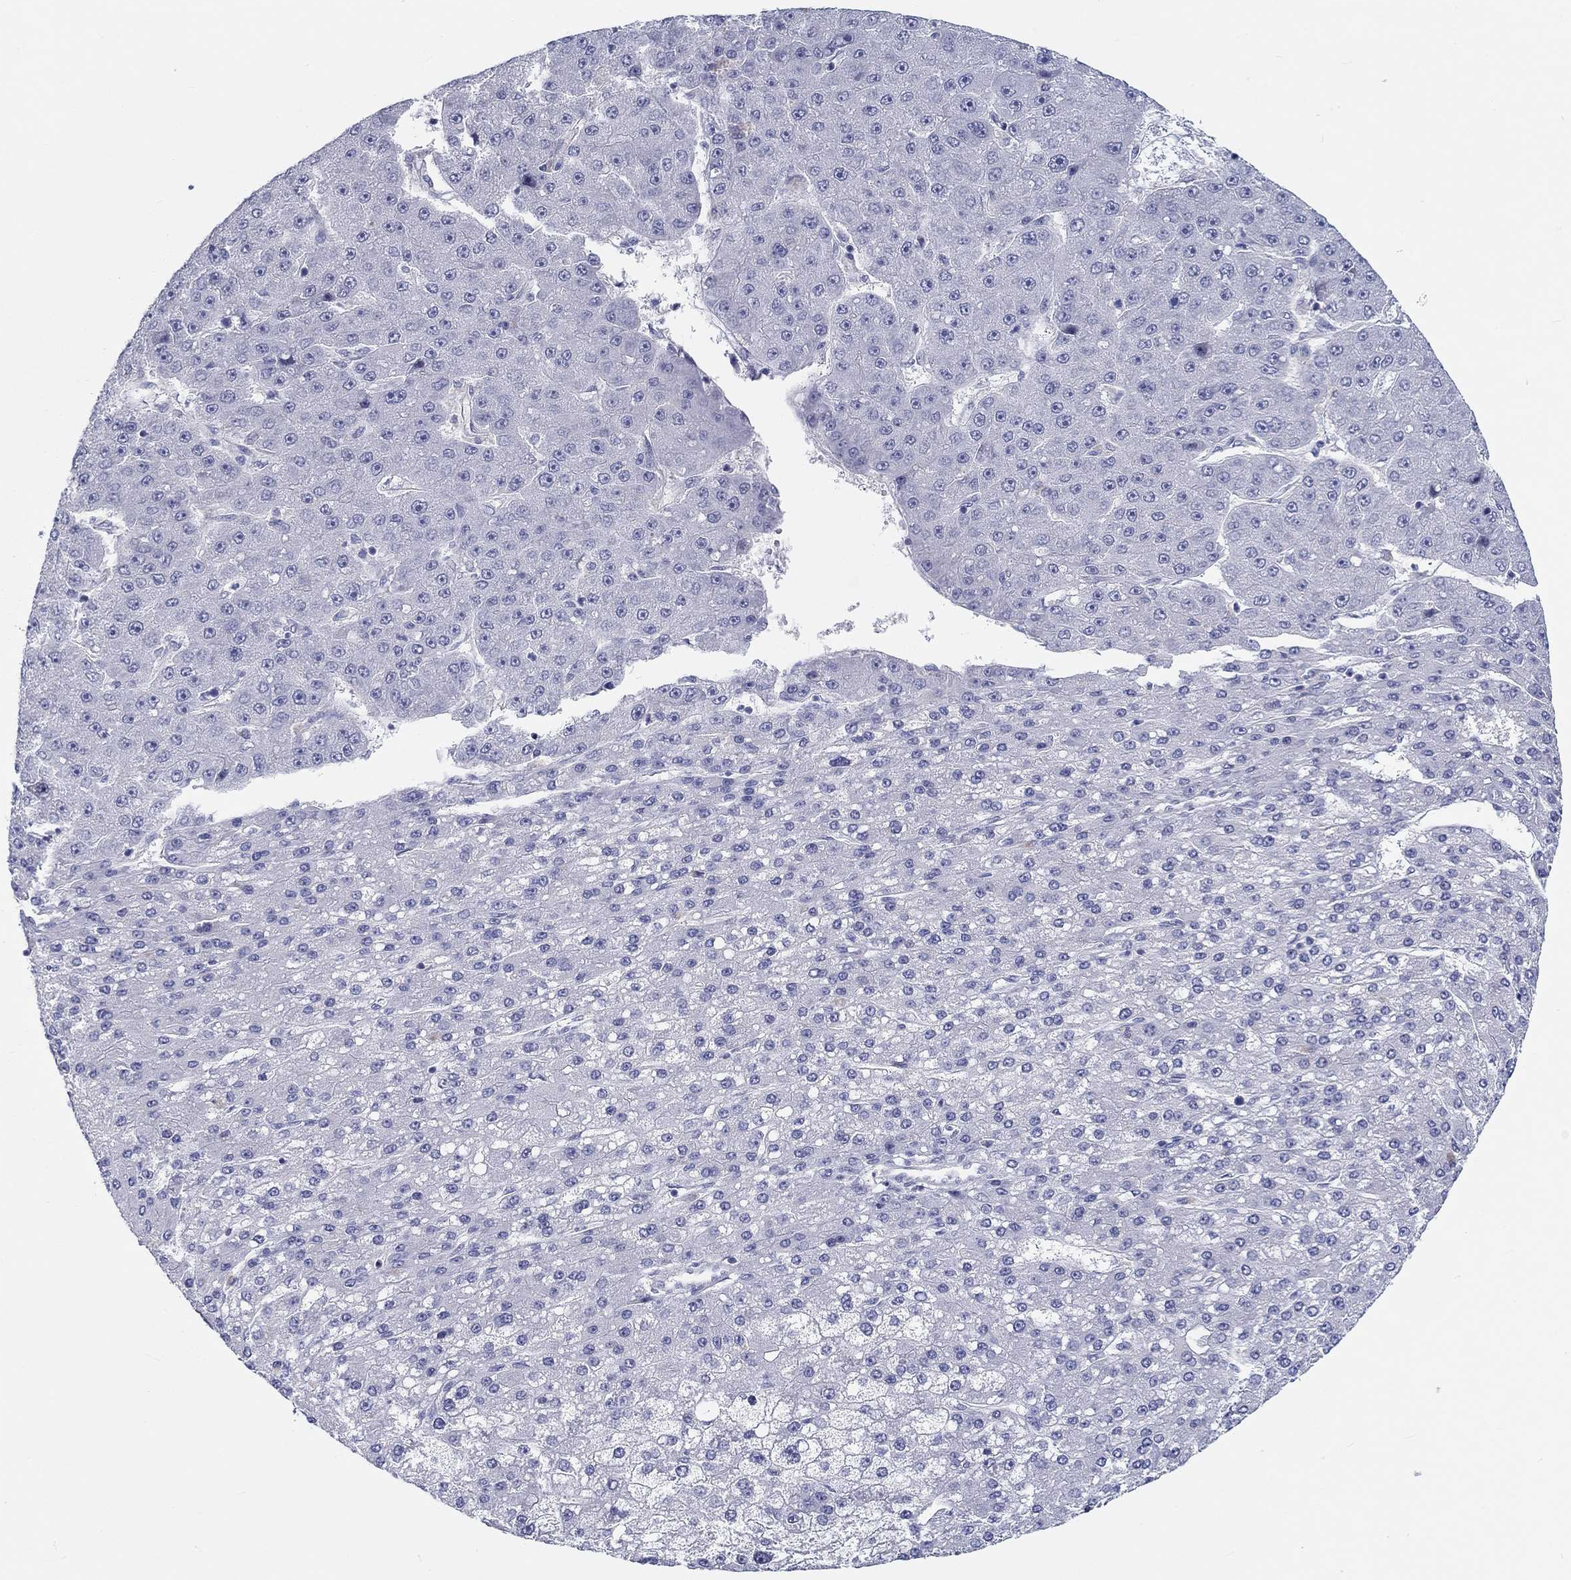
{"staining": {"intensity": "negative", "quantity": "none", "location": "none"}, "tissue": "liver cancer", "cell_type": "Tumor cells", "image_type": "cancer", "snomed": [{"axis": "morphology", "description": "Carcinoma, Hepatocellular, NOS"}, {"axis": "topography", "description": "Liver"}], "caption": "Immunohistochemistry (IHC) of liver hepatocellular carcinoma exhibits no expression in tumor cells.", "gene": "CRYGD", "patient": {"sex": "male", "age": 67}}